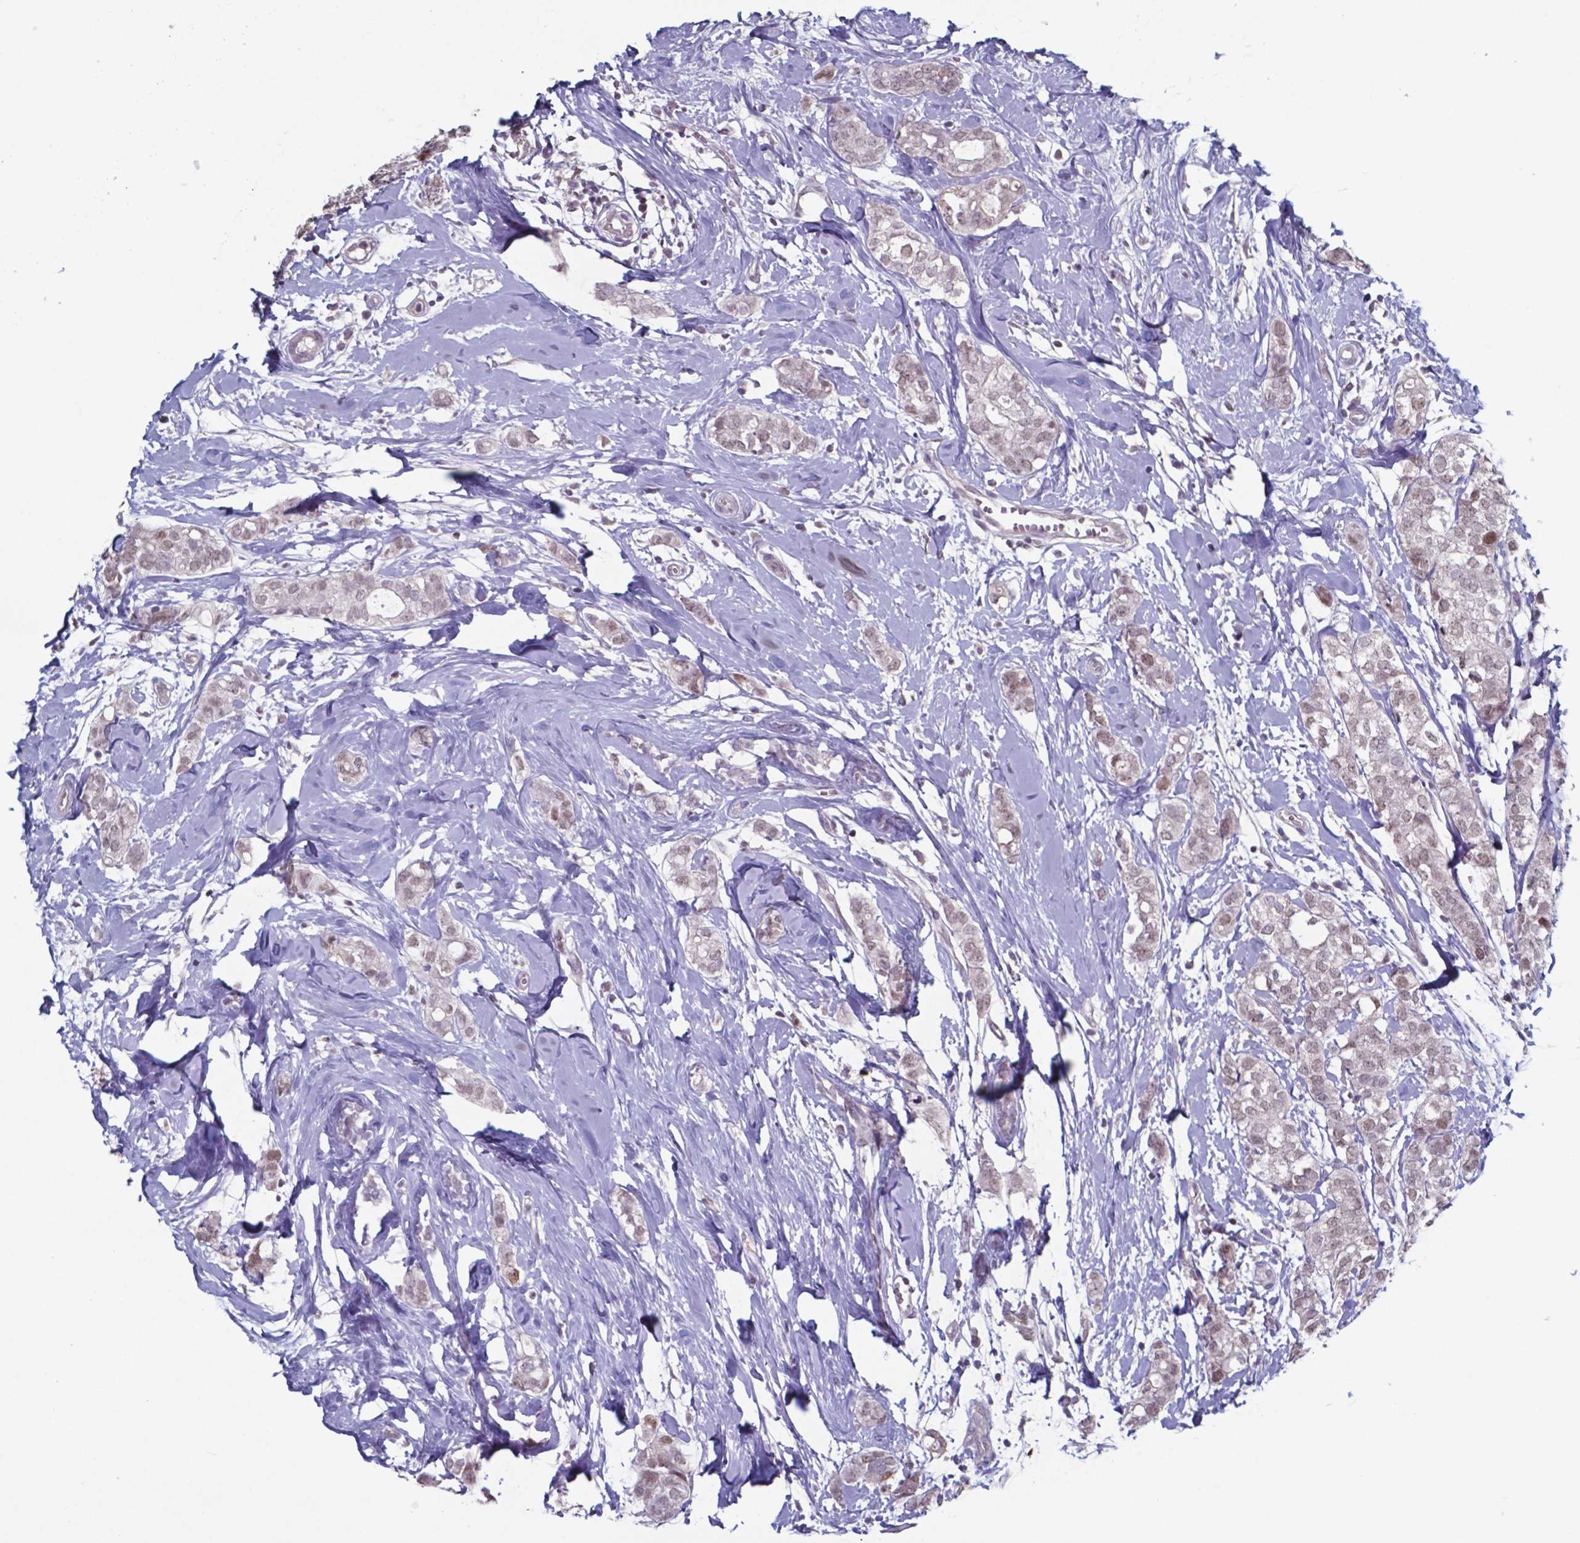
{"staining": {"intensity": "weak", "quantity": "25%-75%", "location": "nuclear"}, "tissue": "breast cancer", "cell_type": "Tumor cells", "image_type": "cancer", "snomed": [{"axis": "morphology", "description": "Duct carcinoma"}, {"axis": "topography", "description": "Breast"}], "caption": "The histopathology image reveals staining of infiltrating ductal carcinoma (breast), revealing weak nuclear protein staining (brown color) within tumor cells. (Brightfield microscopy of DAB IHC at high magnification).", "gene": "TDP2", "patient": {"sex": "female", "age": 40}}